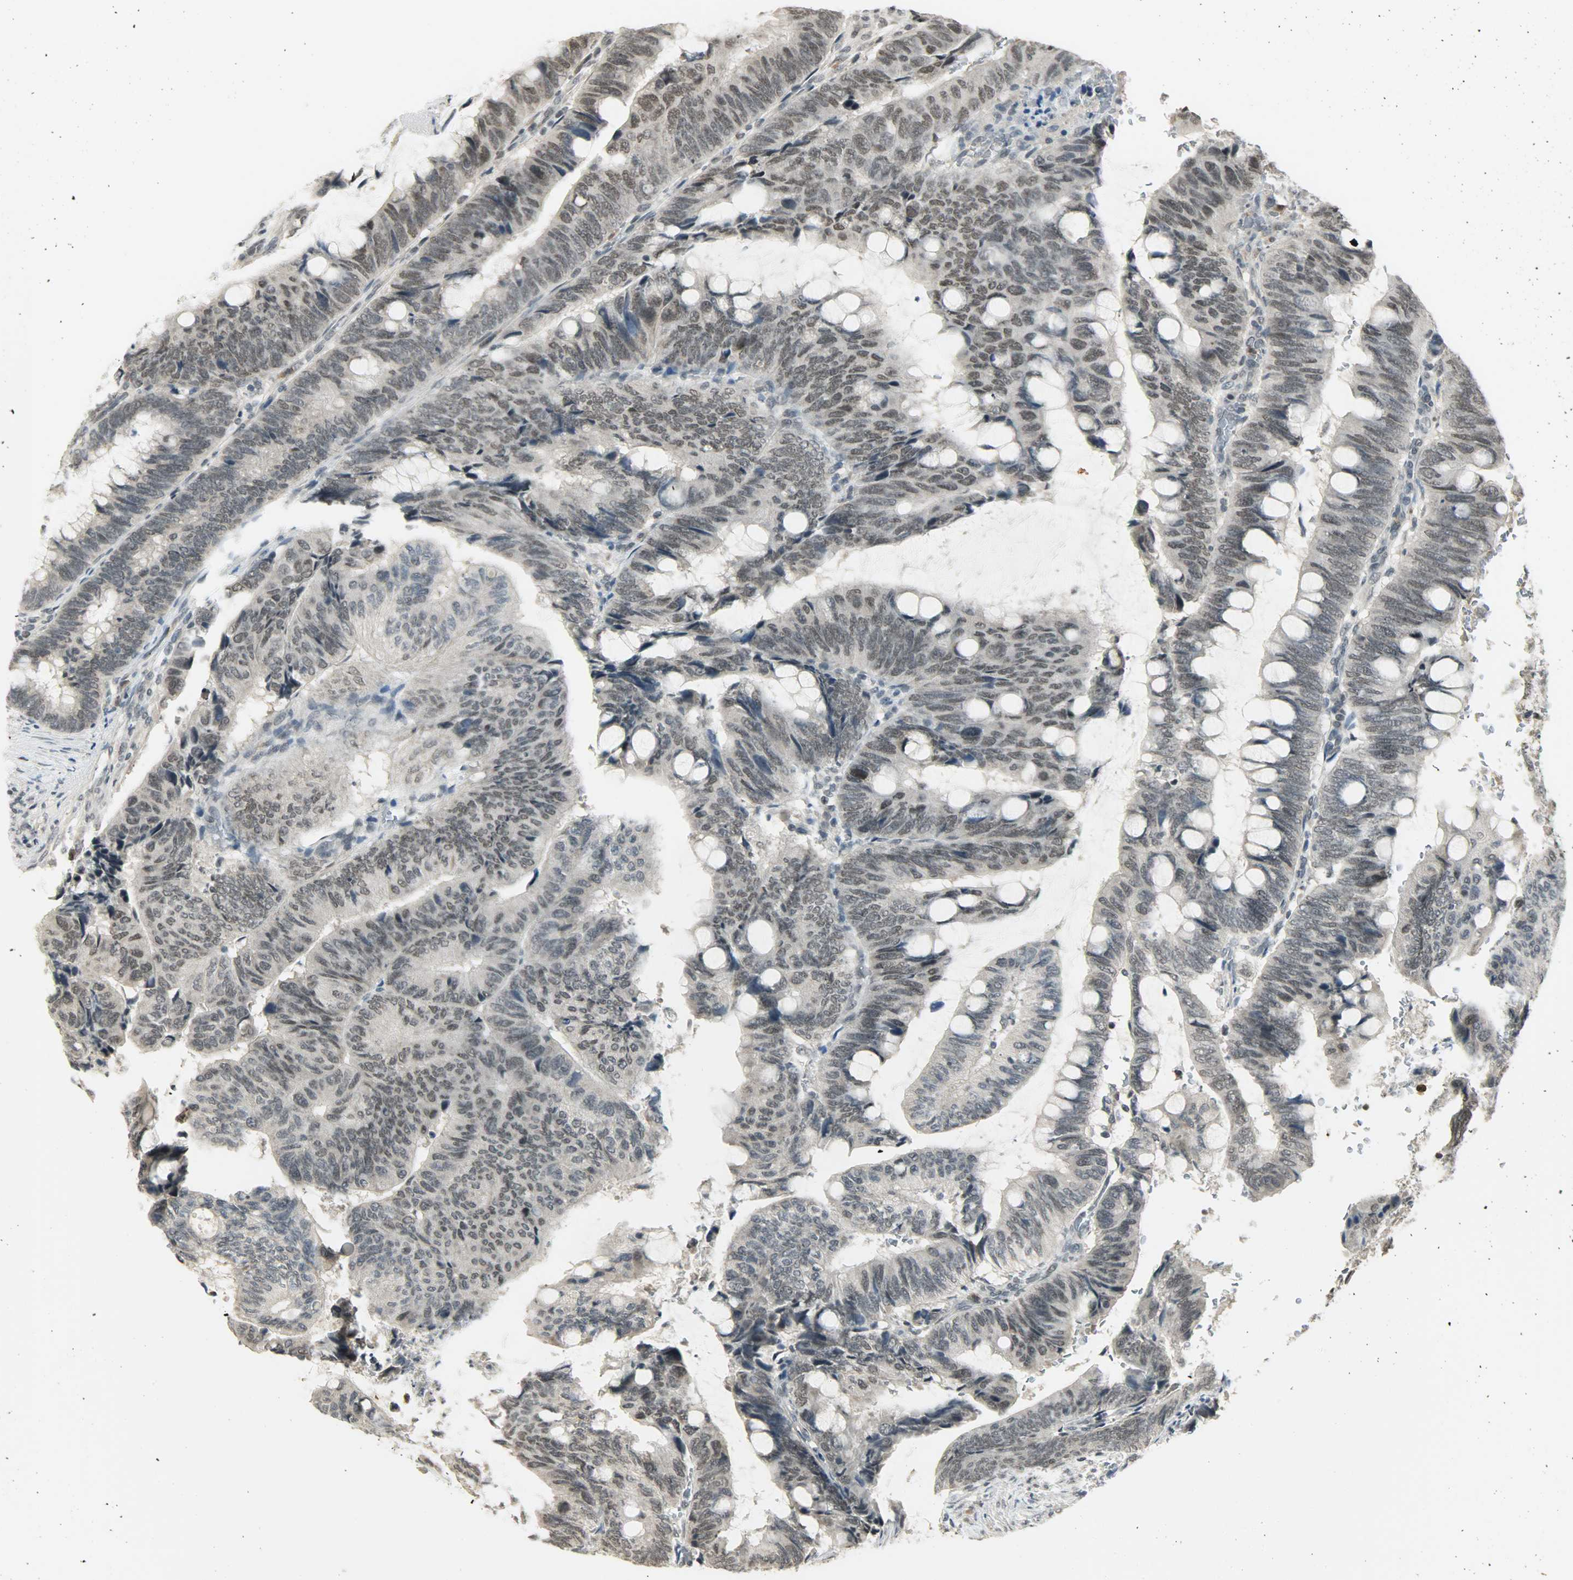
{"staining": {"intensity": "weak", "quantity": "25%-75%", "location": "nuclear"}, "tissue": "colorectal cancer", "cell_type": "Tumor cells", "image_type": "cancer", "snomed": [{"axis": "morphology", "description": "Normal tissue, NOS"}, {"axis": "morphology", "description": "Adenocarcinoma, NOS"}, {"axis": "topography", "description": "Rectum"}, {"axis": "topography", "description": "Peripheral nerve tissue"}], "caption": "This photomicrograph demonstrates IHC staining of colorectal cancer, with low weak nuclear staining in about 25%-75% of tumor cells.", "gene": "SMARCA5", "patient": {"sex": "male", "age": 92}}